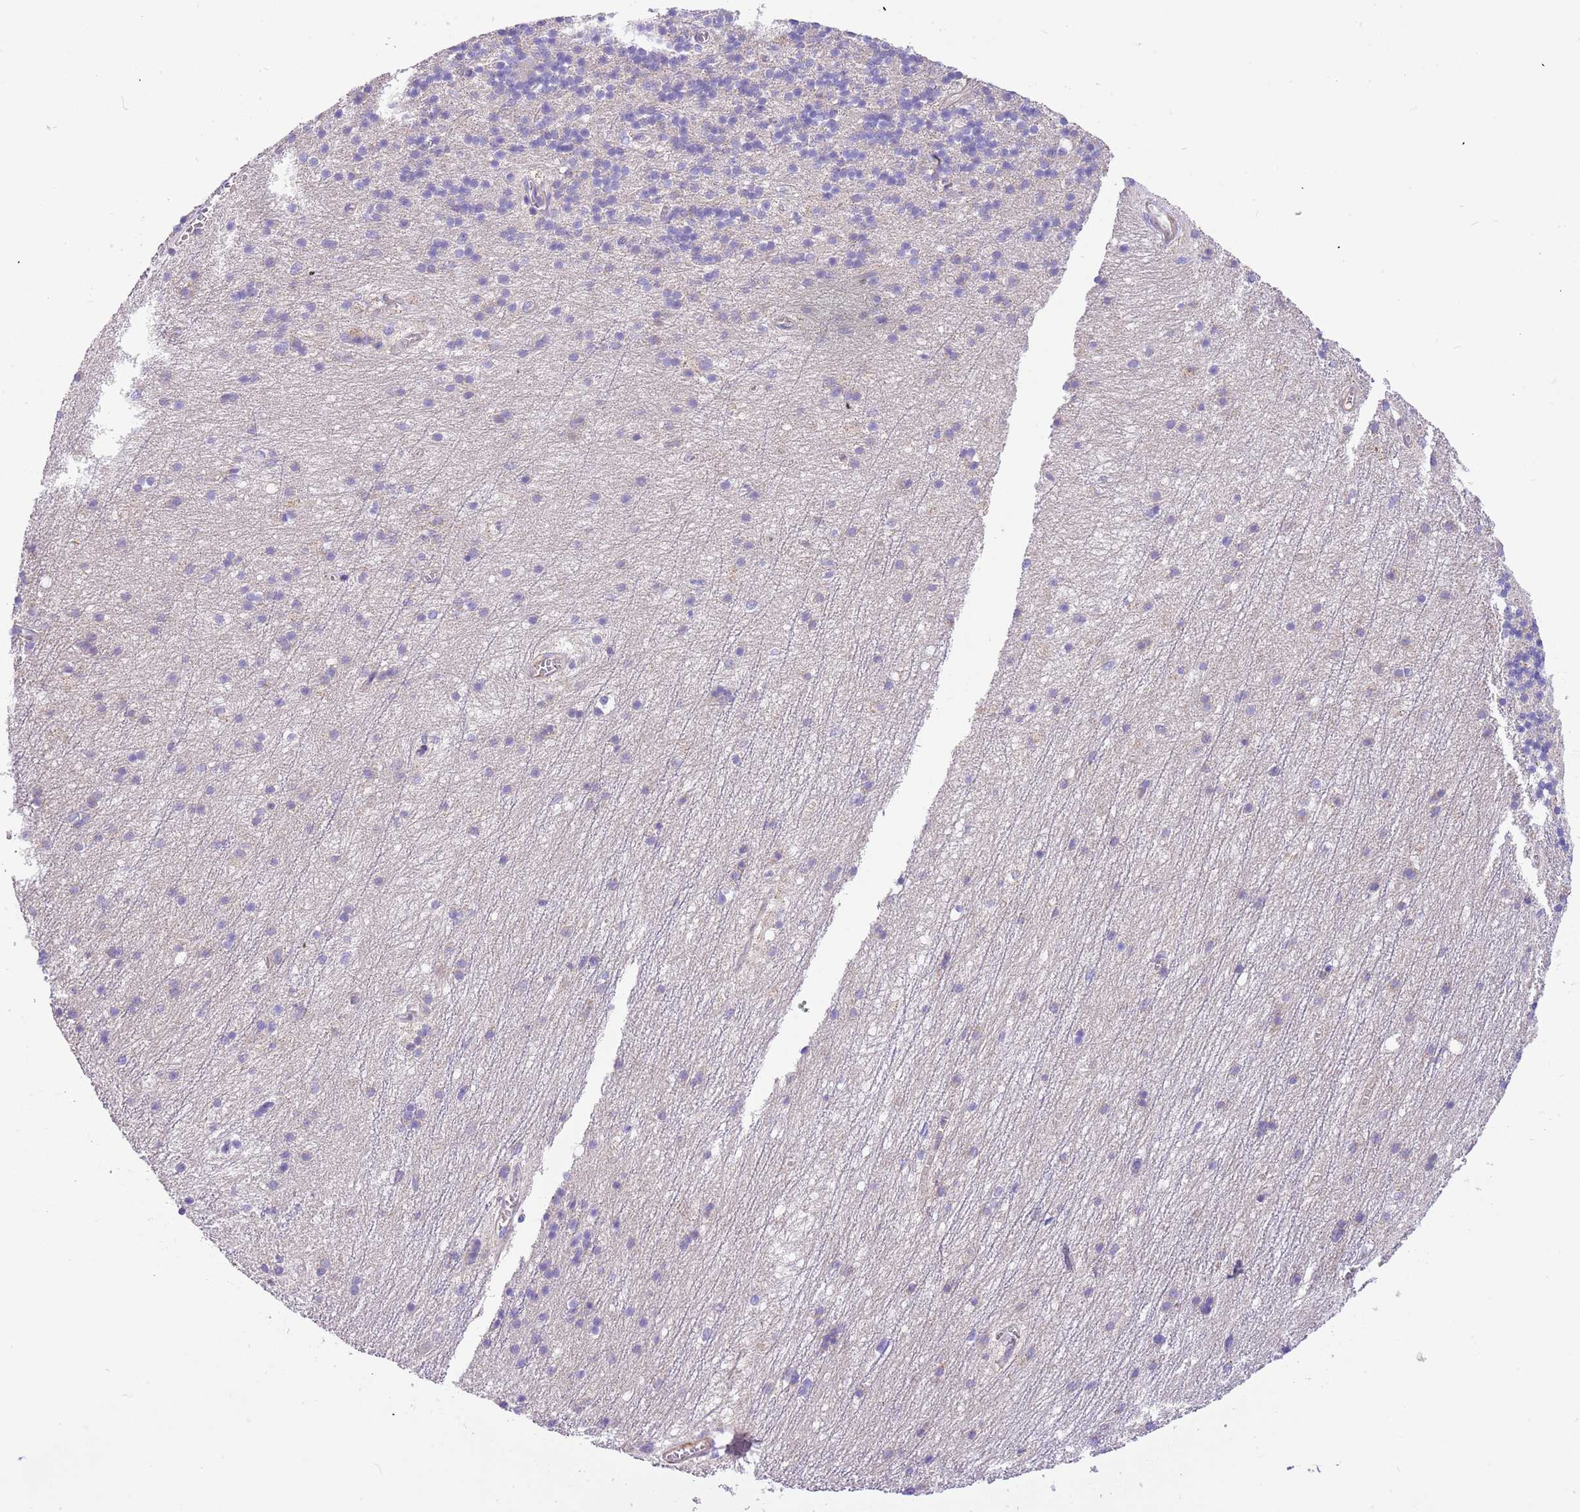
{"staining": {"intensity": "negative", "quantity": "none", "location": "none"}, "tissue": "cerebellum", "cell_type": "Cells in granular layer", "image_type": "normal", "snomed": [{"axis": "morphology", "description": "Normal tissue, NOS"}, {"axis": "topography", "description": "Cerebellum"}], "caption": "Immunohistochemistry micrograph of unremarkable cerebellum stained for a protein (brown), which shows no positivity in cells in granular layer.", "gene": "SERINC3", "patient": {"sex": "male", "age": 54}}